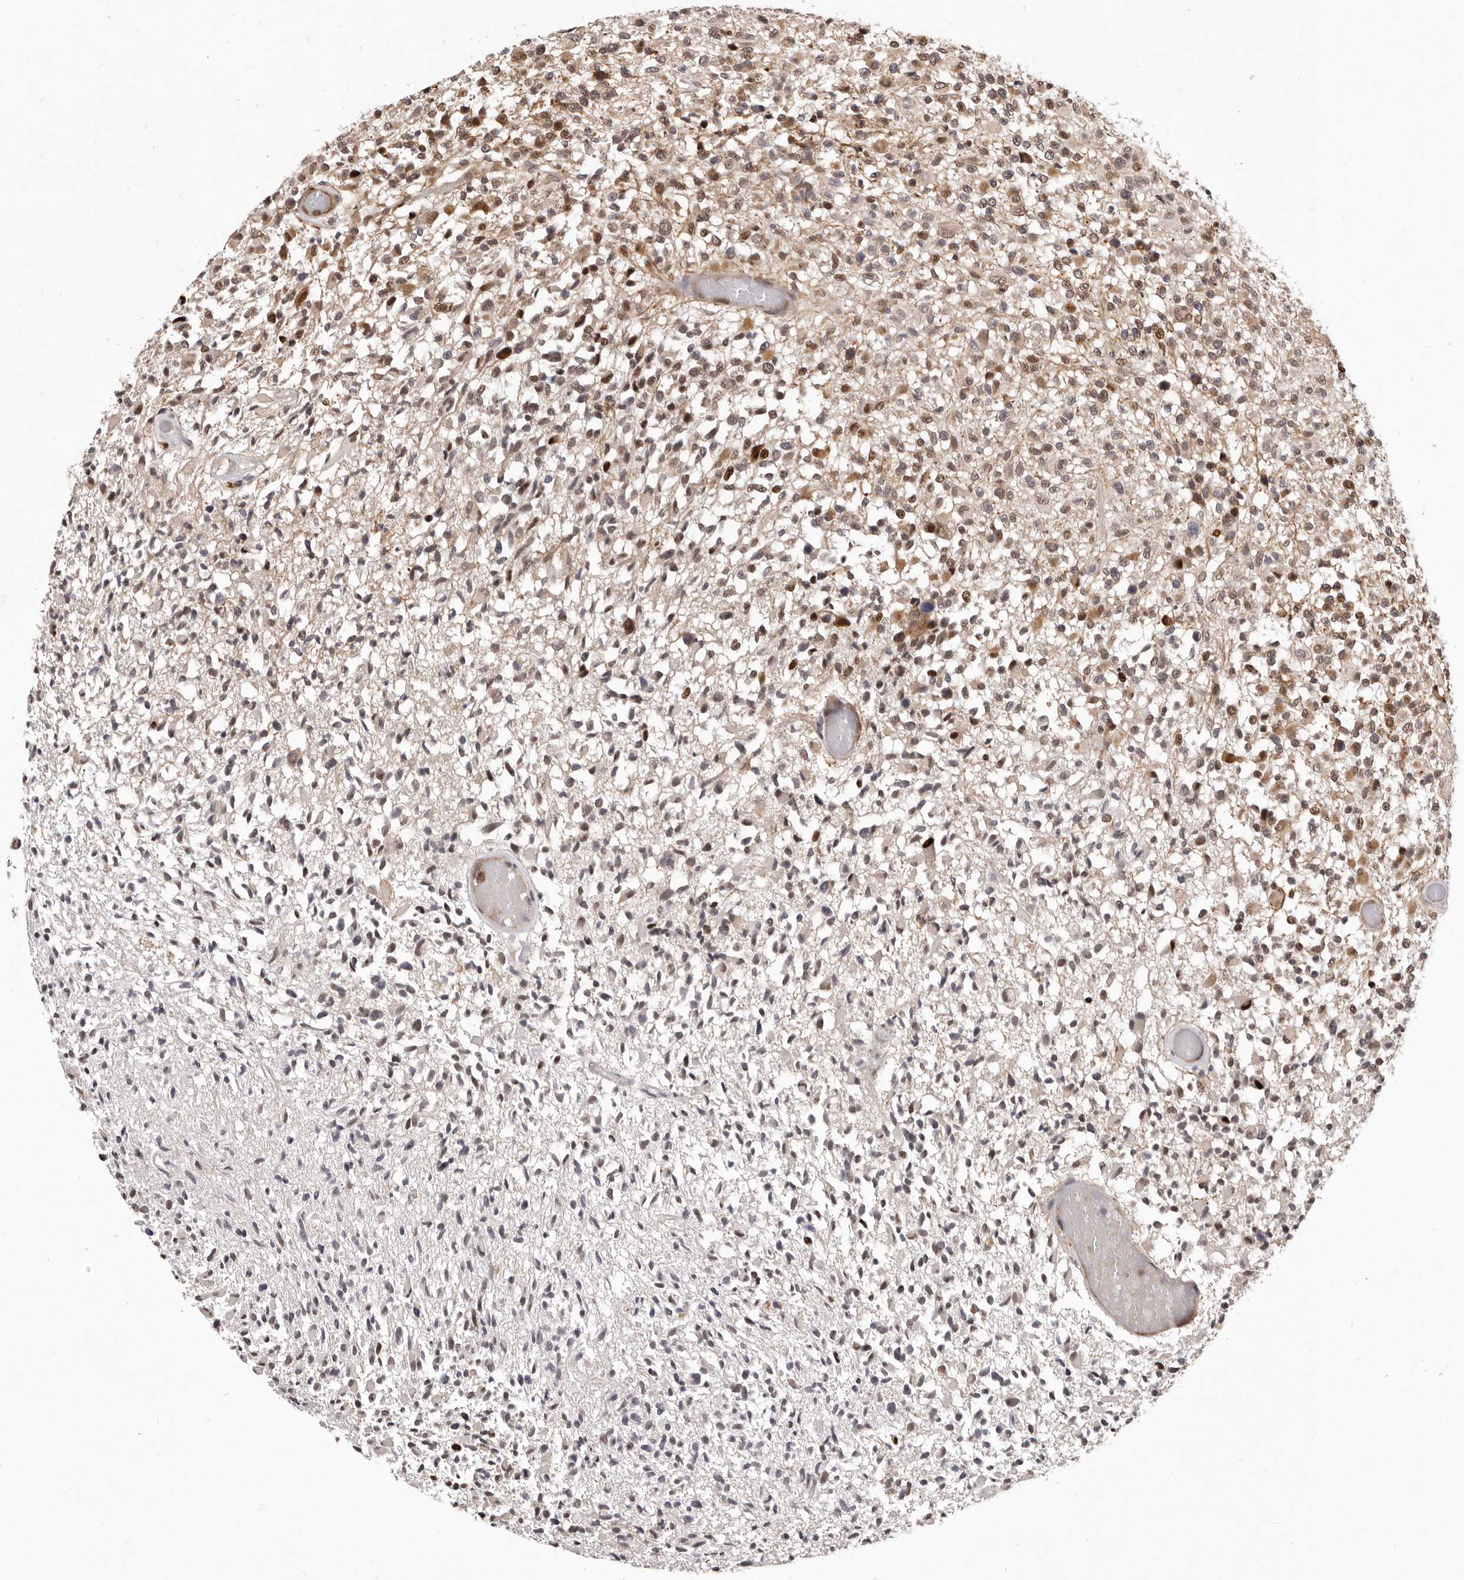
{"staining": {"intensity": "moderate", "quantity": ">75%", "location": "cytoplasmic/membranous,nuclear"}, "tissue": "glioma", "cell_type": "Tumor cells", "image_type": "cancer", "snomed": [{"axis": "morphology", "description": "Glioma, malignant, High grade"}, {"axis": "morphology", "description": "Glioblastoma, NOS"}, {"axis": "topography", "description": "Brain"}], "caption": "Brown immunohistochemical staining in glioblastoma displays moderate cytoplasmic/membranous and nuclear positivity in about >75% of tumor cells.", "gene": "GLRX3", "patient": {"sex": "male", "age": 60}}